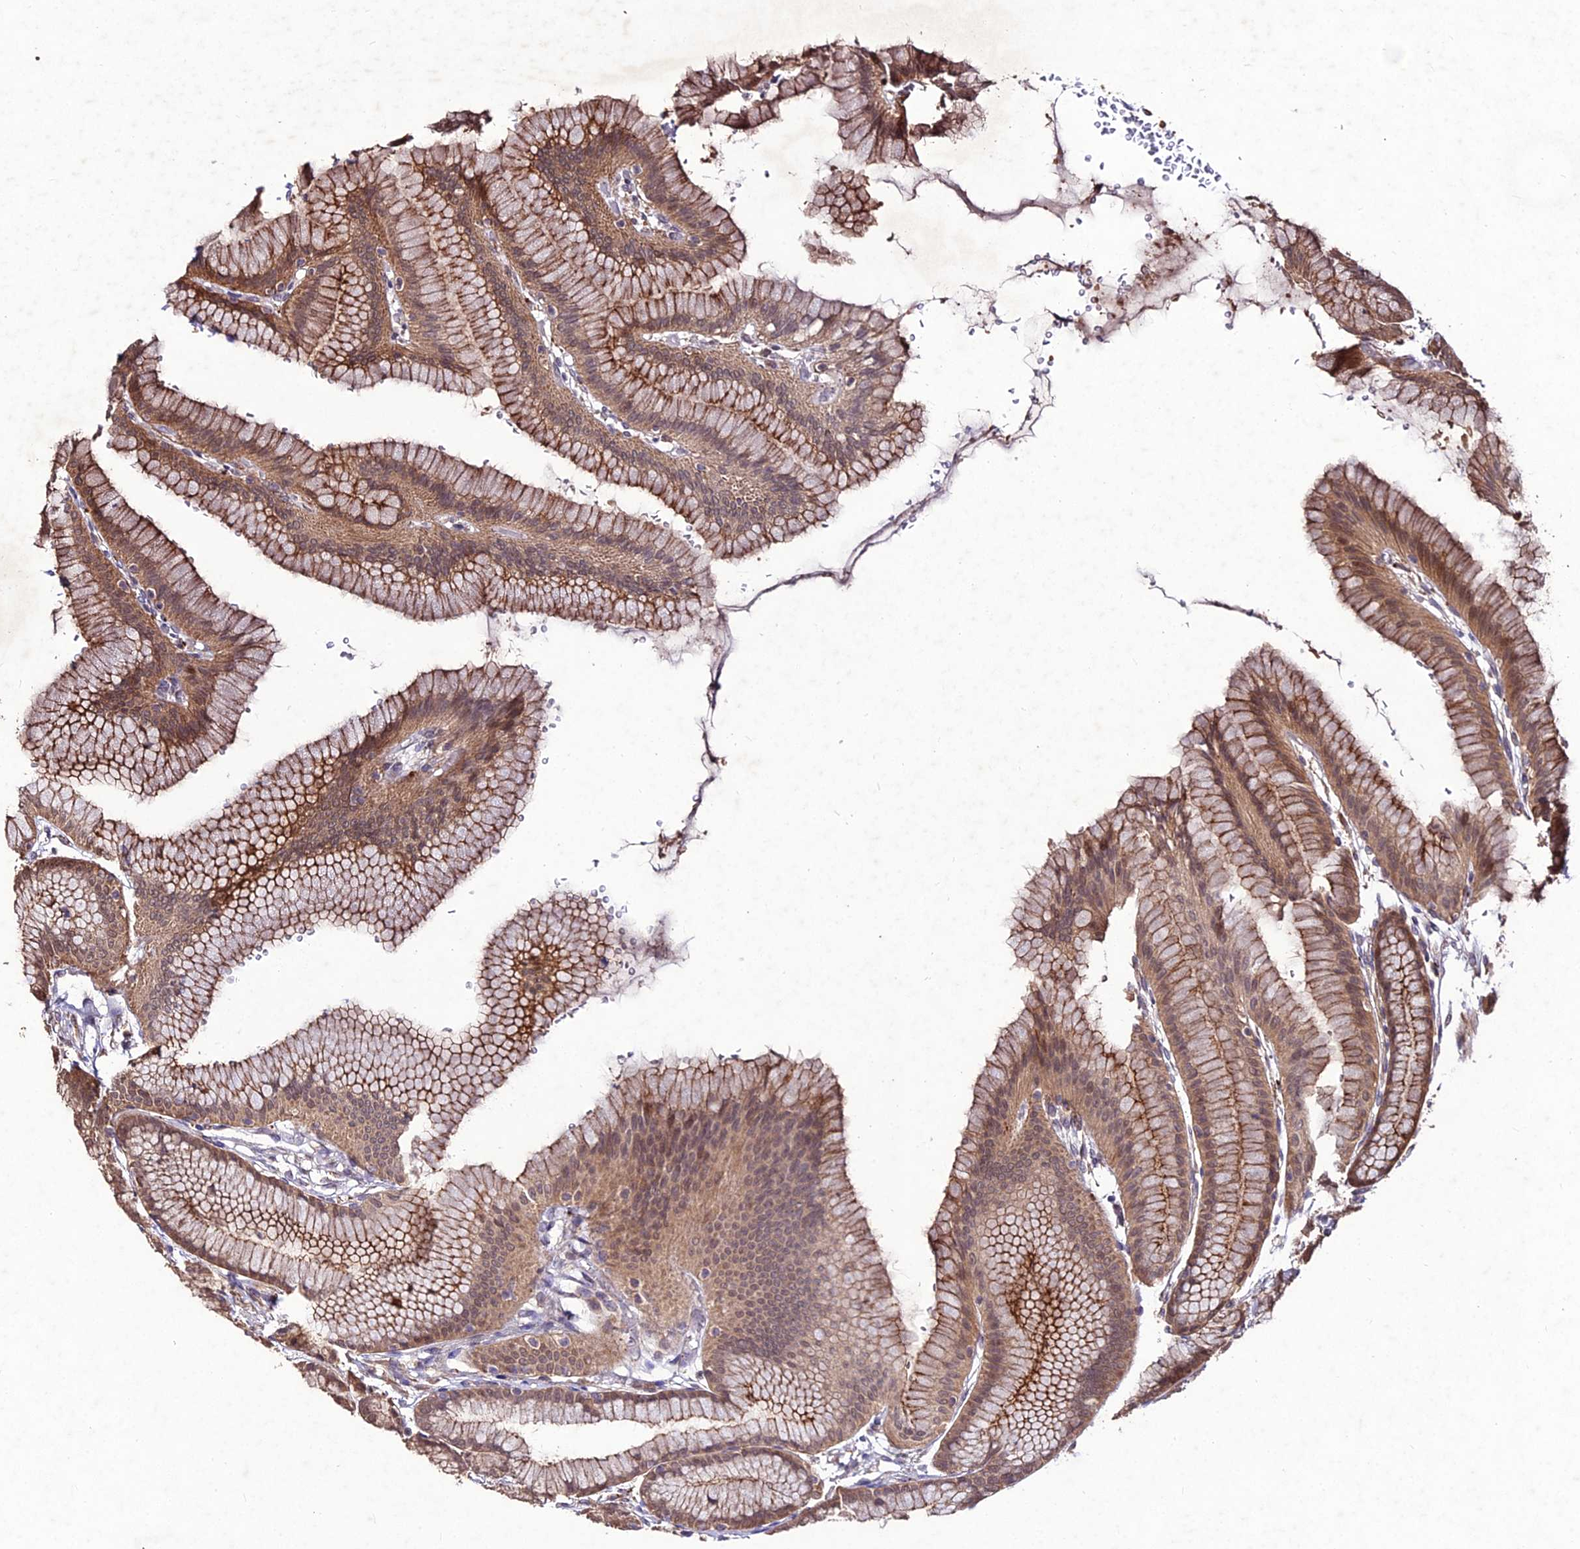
{"staining": {"intensity": "moderate", "quantity": ">75%", "location": "cytoplasmic/membranous,nuclear"}, "tissue": "stomach", "cell_type": "Glandular cells", "image_type": "normal", "snomed": [{"axis": "morphology", "description": "Normal tissue, NOS"}, {"axis": "morphology", "description": "Adenocarcinoma, NOS"}, {"axis": "morphology", "description": "Adenocarcinoma, High grade"}, {"axis": "topography", "description": "Stomach, upper"}, {"axis": "topography", "description": "Stomach"}], "caption": "Immunohistochemistry (IHC) image of unremarkable human stomach stained for a protein (brown), which reveals medium levels of moderate cytoplasmic/membranous,nuclear positivity in approximately >75% of glandular cells.", "gene": "ZNF766", "patient": {"sex": "female", "age": 65}}